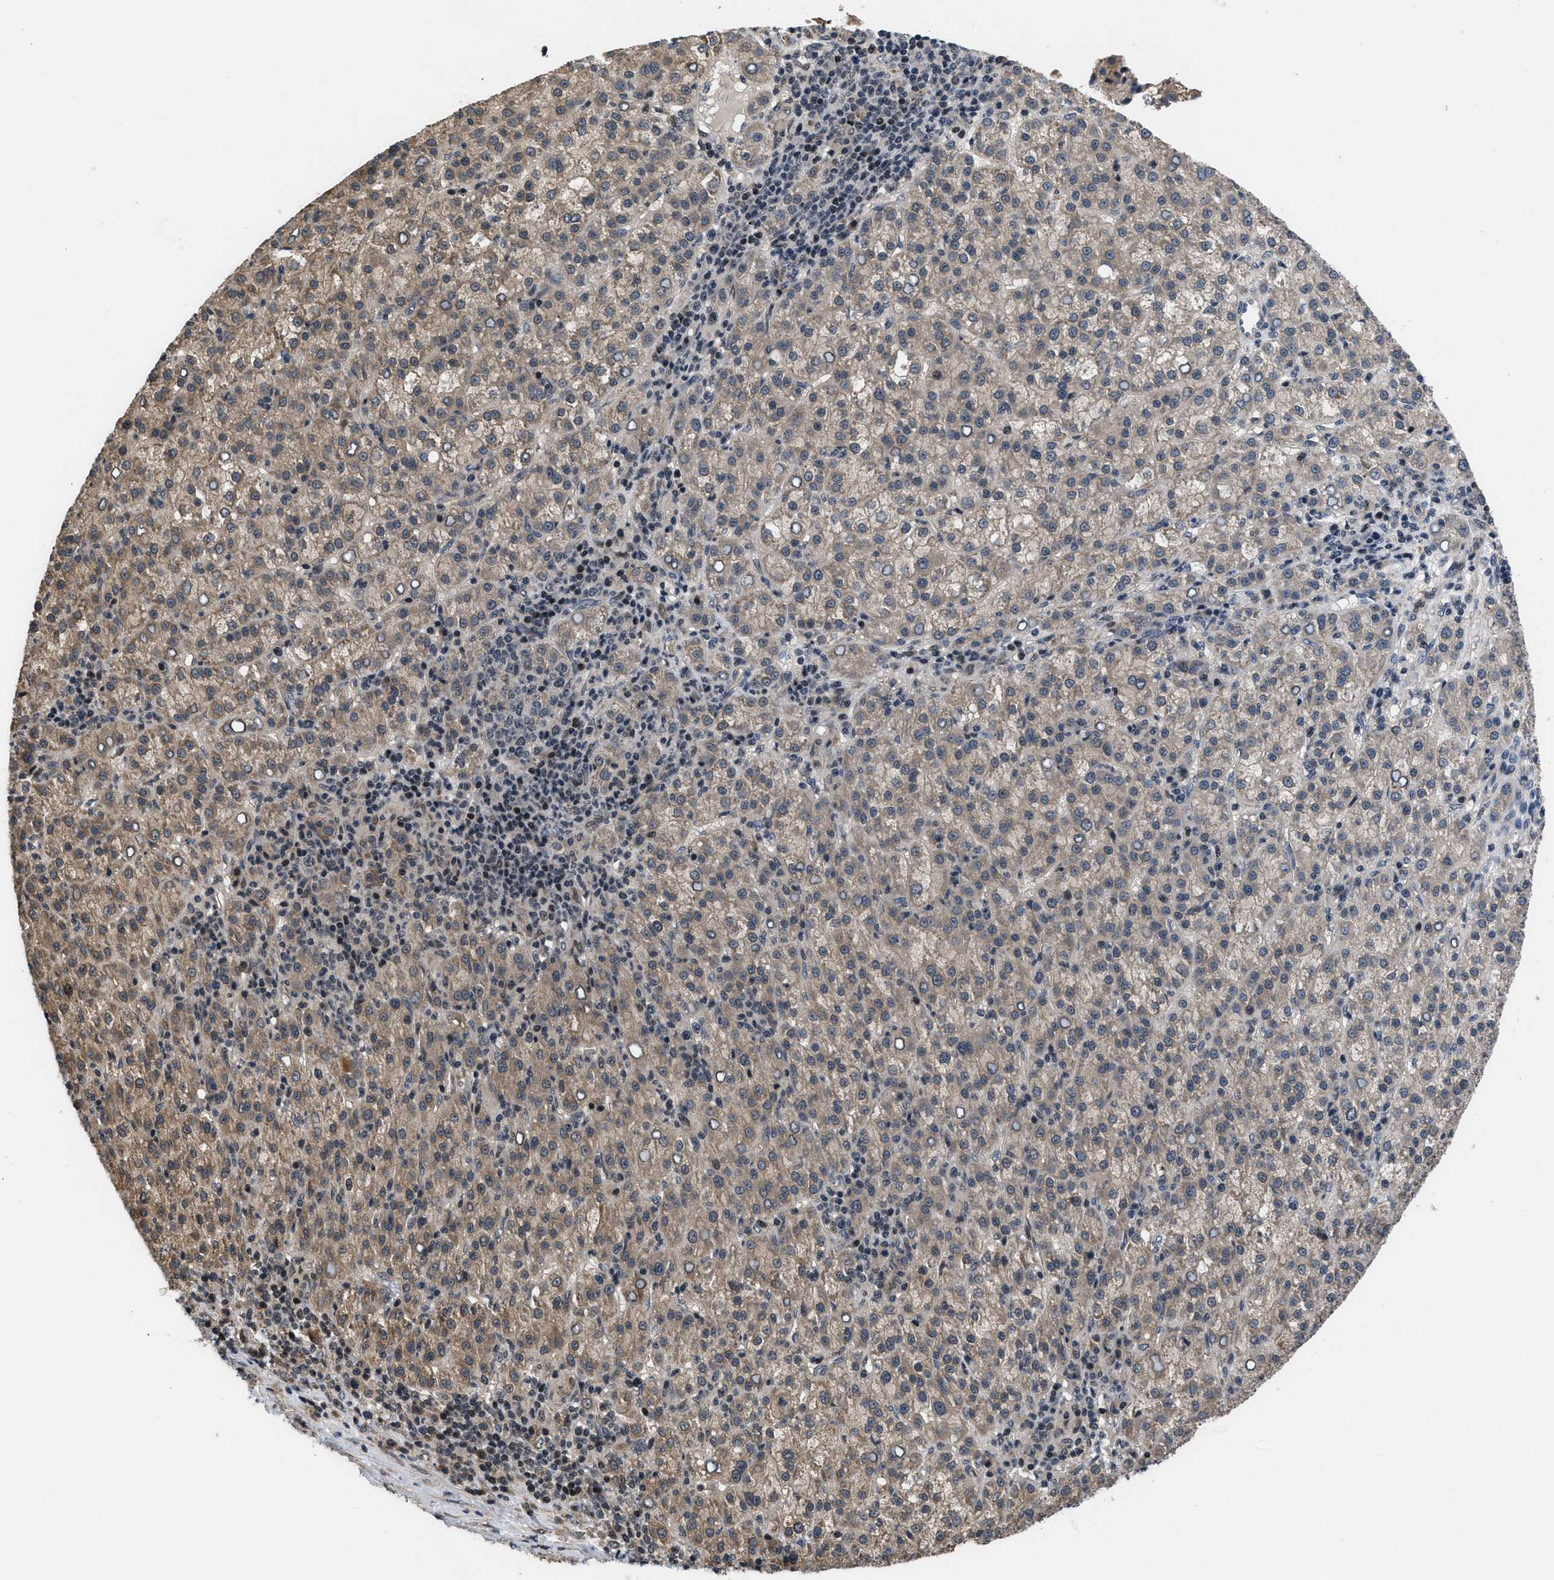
{"staining": {"intensity": "weak", "quantity": ">75%", "location": "cytoplasmic/membranous"}, "tissue": "liver cancer", "cell_type": "Tumor cells", "image_type": "cancer", "snomed": [{"axis": "morphology", "description": "Carcinoma, Hepatocellular, NOS"}, {"axis": "topography", "description": "Liver"}], "caption": "IHC of liver cancer (hepatocellular carcinoma) demonstrates low levels of weak cytoplasmic/membranous staining in approximately >75% of tumor cells.", "gene": "DNAJC14", "patient": {"sex": "female", "age": 58}}